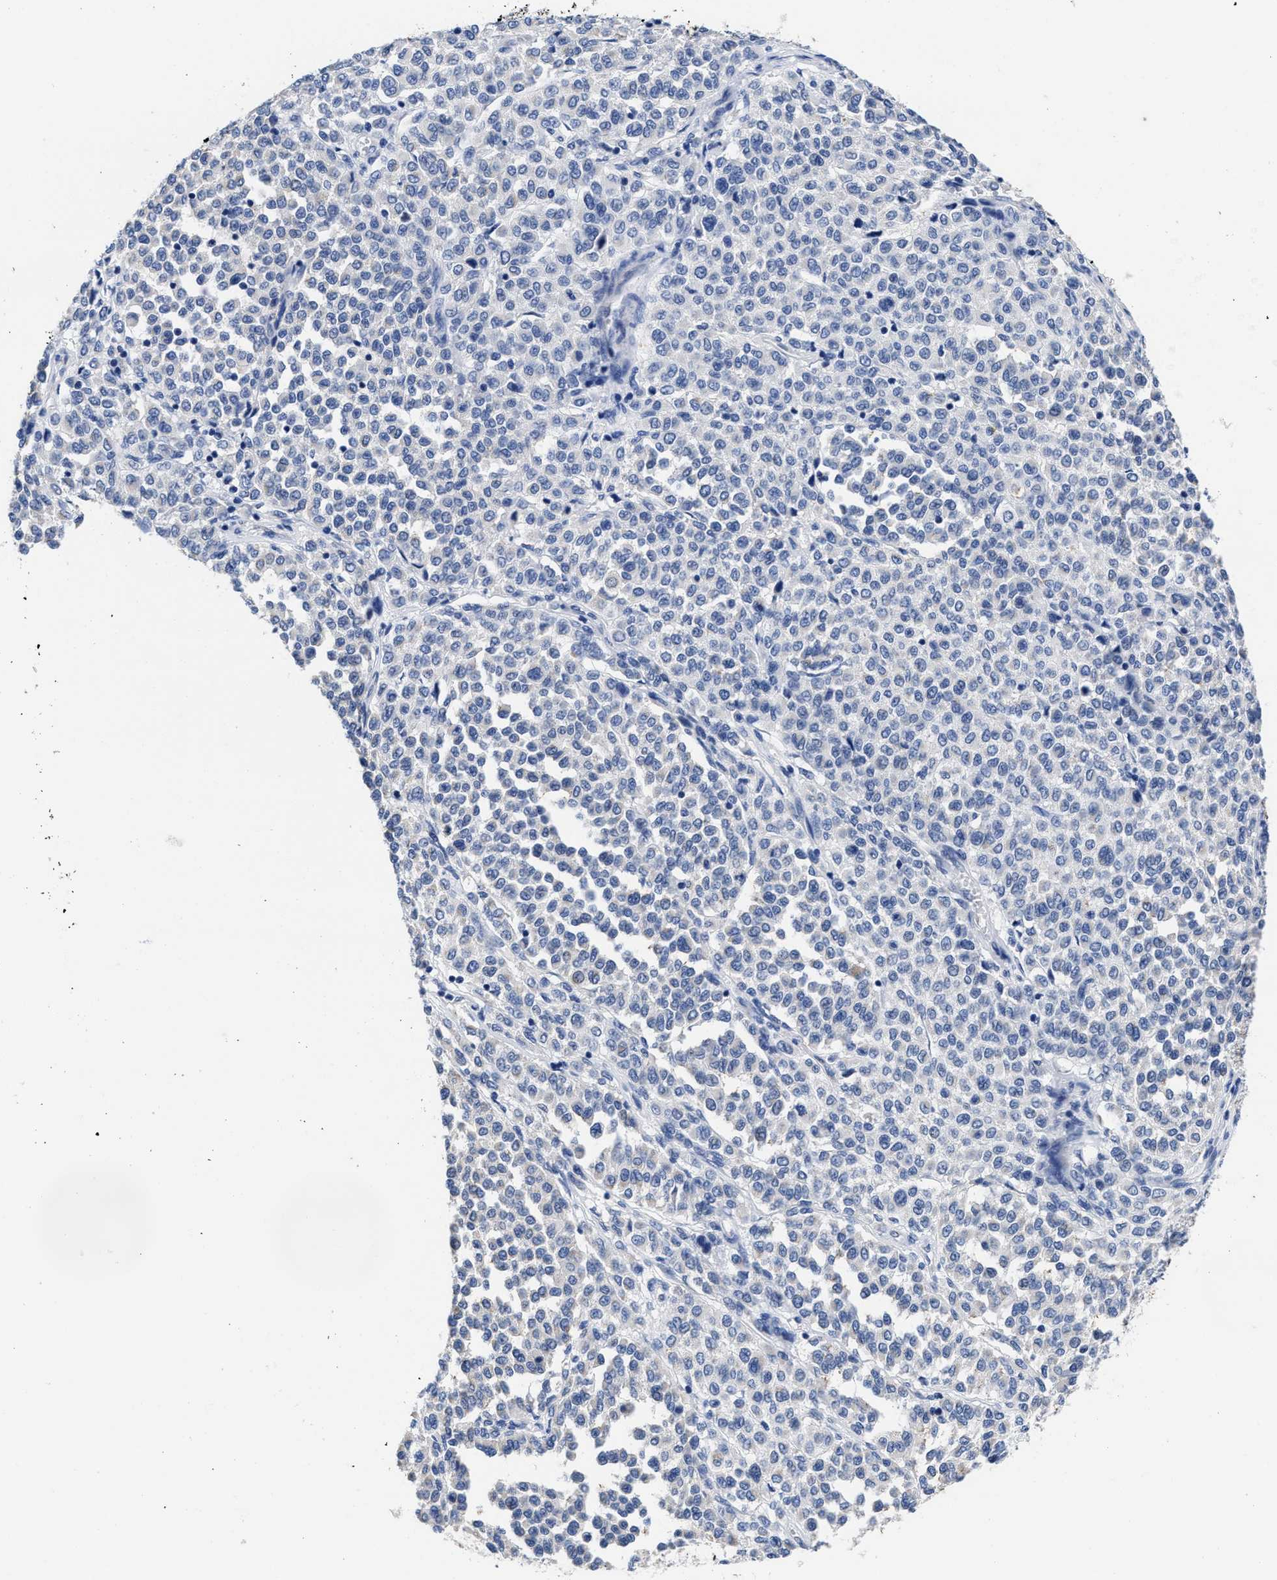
{"staining": {"intensity": "negative", "quantity": "none", "location": "none"}, "tissue": "melanoma", "cell_type": "Tumor cells", "image_type": "cancer", "snomed": [{"axis": "morphology", "description": "Malignant melanoma, Metastatic site"}, {"axis": "topography", "description": "Pancreas"}], "caption": "High magnification brightfield microscopy of melanoma stained with DAB (3,3'-diaminobenzidine) (brown) and counterstained with hematoxylin (blue): tumor cells show no significant expression.", "gene": "HOOK1", "patient": {"sex": "female", "age": 30}}